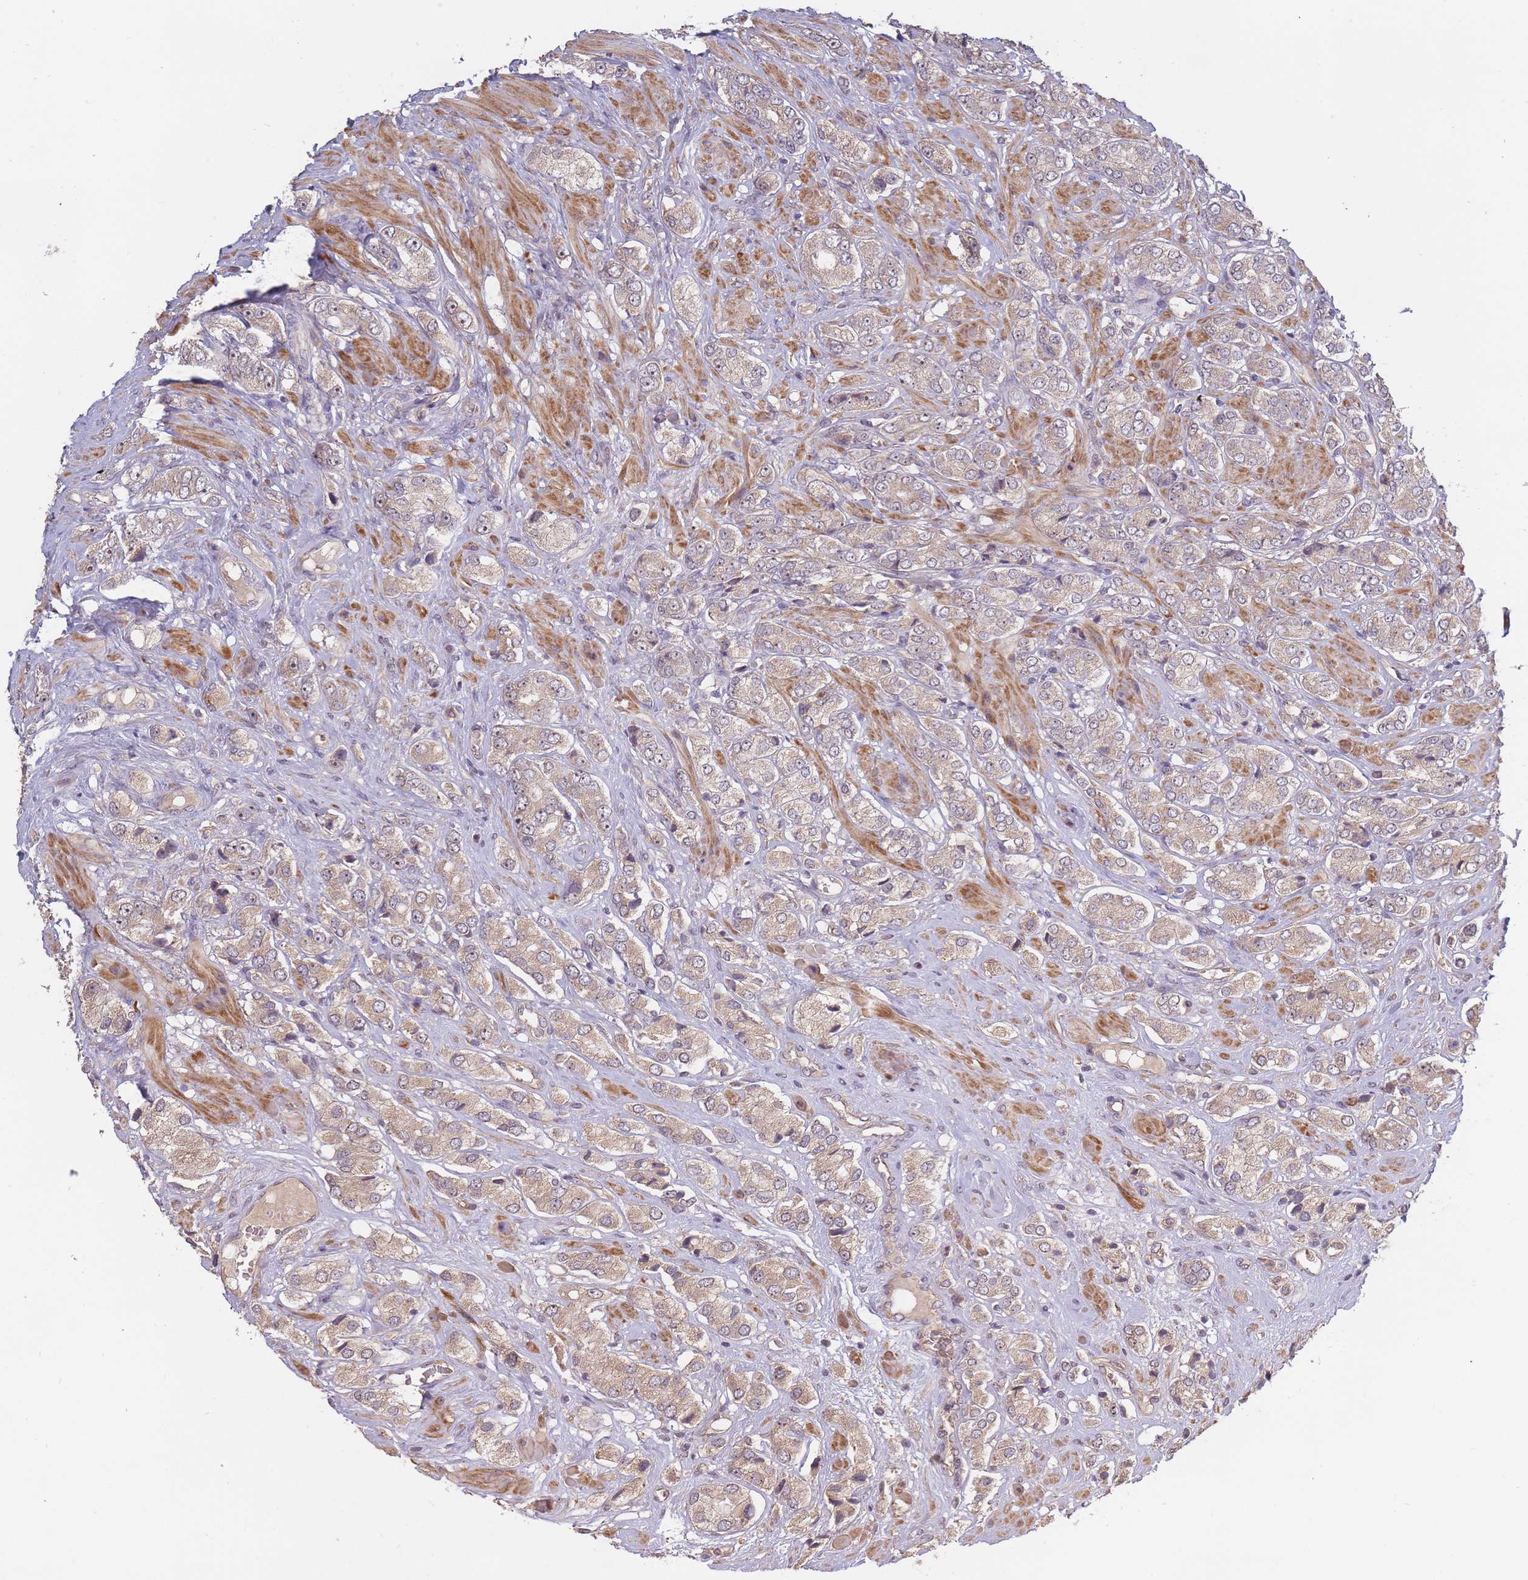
{"staining": {"intensity": "weak", "quantity": "25%-75%", "location": "cytoplasmic/membranous"}, "tissue": "prostate cancer", "cell_type": "Tumor cells", "image_type": "cancer", "snomed": [{"axis": "morphology", "description": "Adenocarcinoma, High grade"}, {"axis": "topography", "description": "Prostate and seminal vesicle, NOS"}], "caption": "Immunohistochemical staining of human prostate cancer displays weak cytoplasmic/membranous protein staining in about 25%-75% of tumor cells. (DAB (3,3'-diaminobenzidine) = brown stain, brightfield microscopy at high magnification).", "gene": "KIAA1755", "patient": {"sex": "male", "age": 64}}